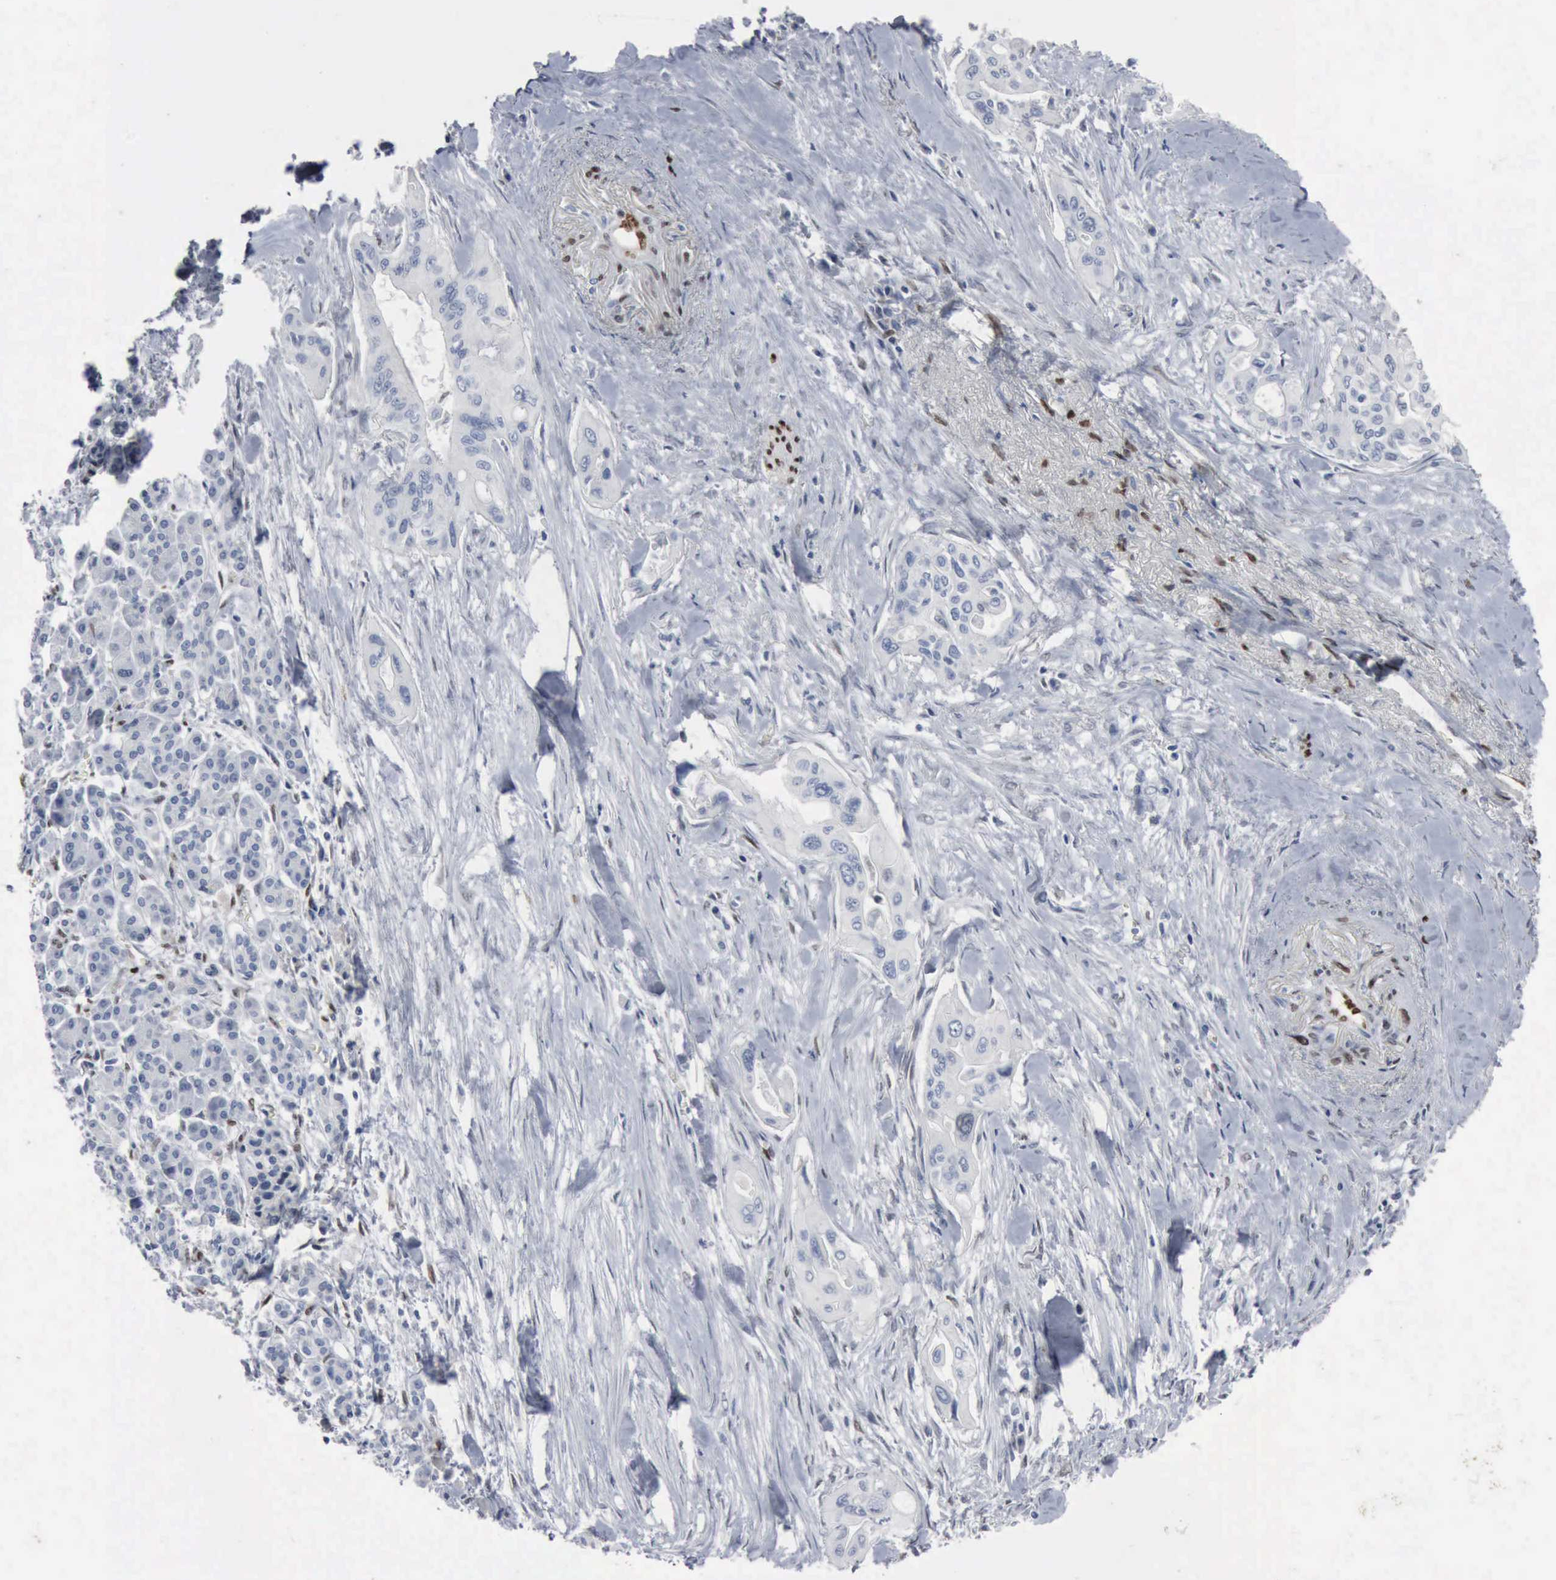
{"staining": {"intensity": "negative", "quantity": "none", "location": "none"}, "tissue": "pancreatic cancer", "cell_type": "Tumor cells", "image_type": "cancer", "snomed": [{"axis": "morphology", "description": "Adenocarcinoma, NOS"}, {"axis": "topography", "description": "Pancreas"}], "caption": "The photomicrograph demonstrates no staining of tumor cells in adenocarcinoma (pancreatic). (DAB (3,3'-diaminobenzidine) IHC, high magnification).", "gene": "FGF2", "patient": {"sex": "male", "age": 77}}